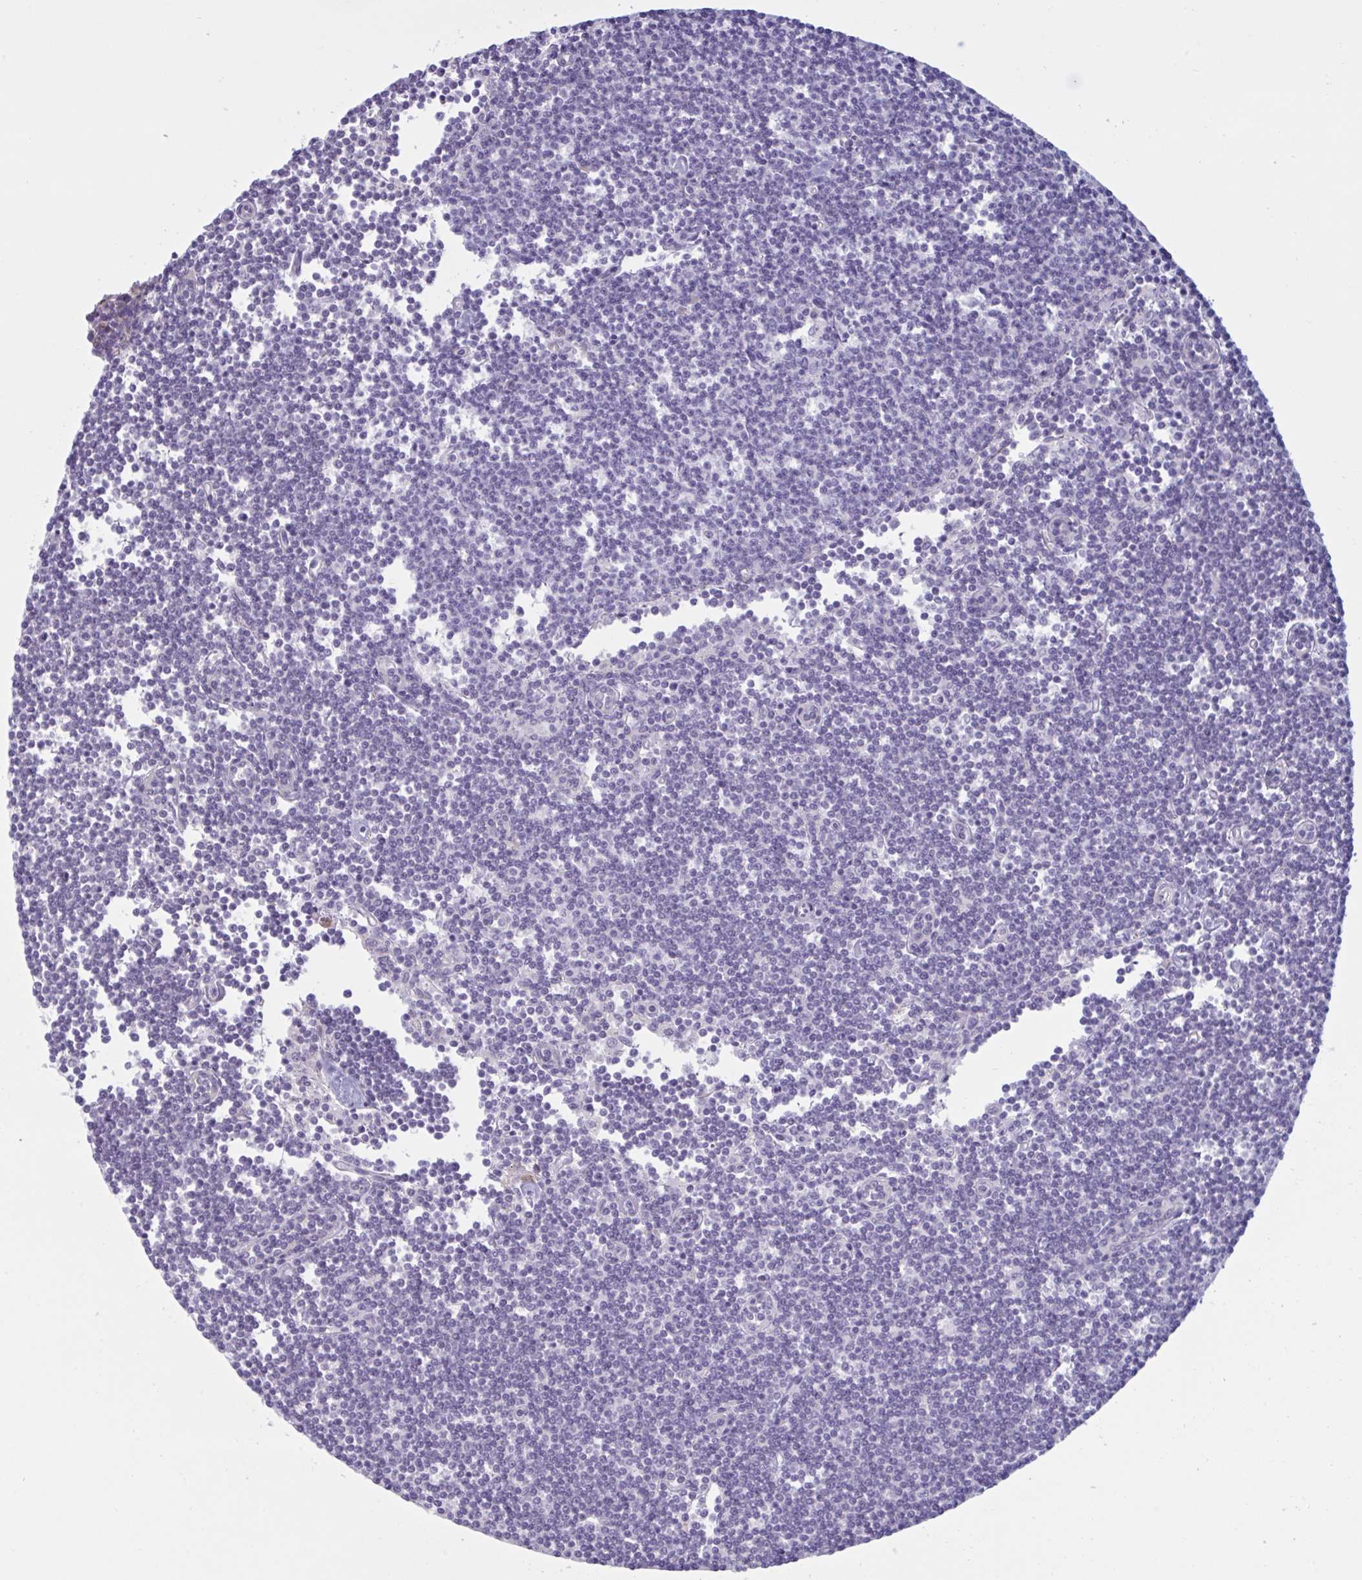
{"staining": {"intensity": "negative", "quantity": "none", "location": "none"}, "tissue": "lymphoma", "cell_type": "Tumor cells", "image_type": "cancer", "snomed": [{"axis": "morphology", "description": "Malignant lymphoma, non-Hodgkin's type, Low grade"}, {"axis": "topography", "description": "Lymph node"}], "caption": "IHC of human lymphoma shows no positivity in tumor cells.", "gene": "OR1L3", "patient": {"sex": "female", "age": 73}}